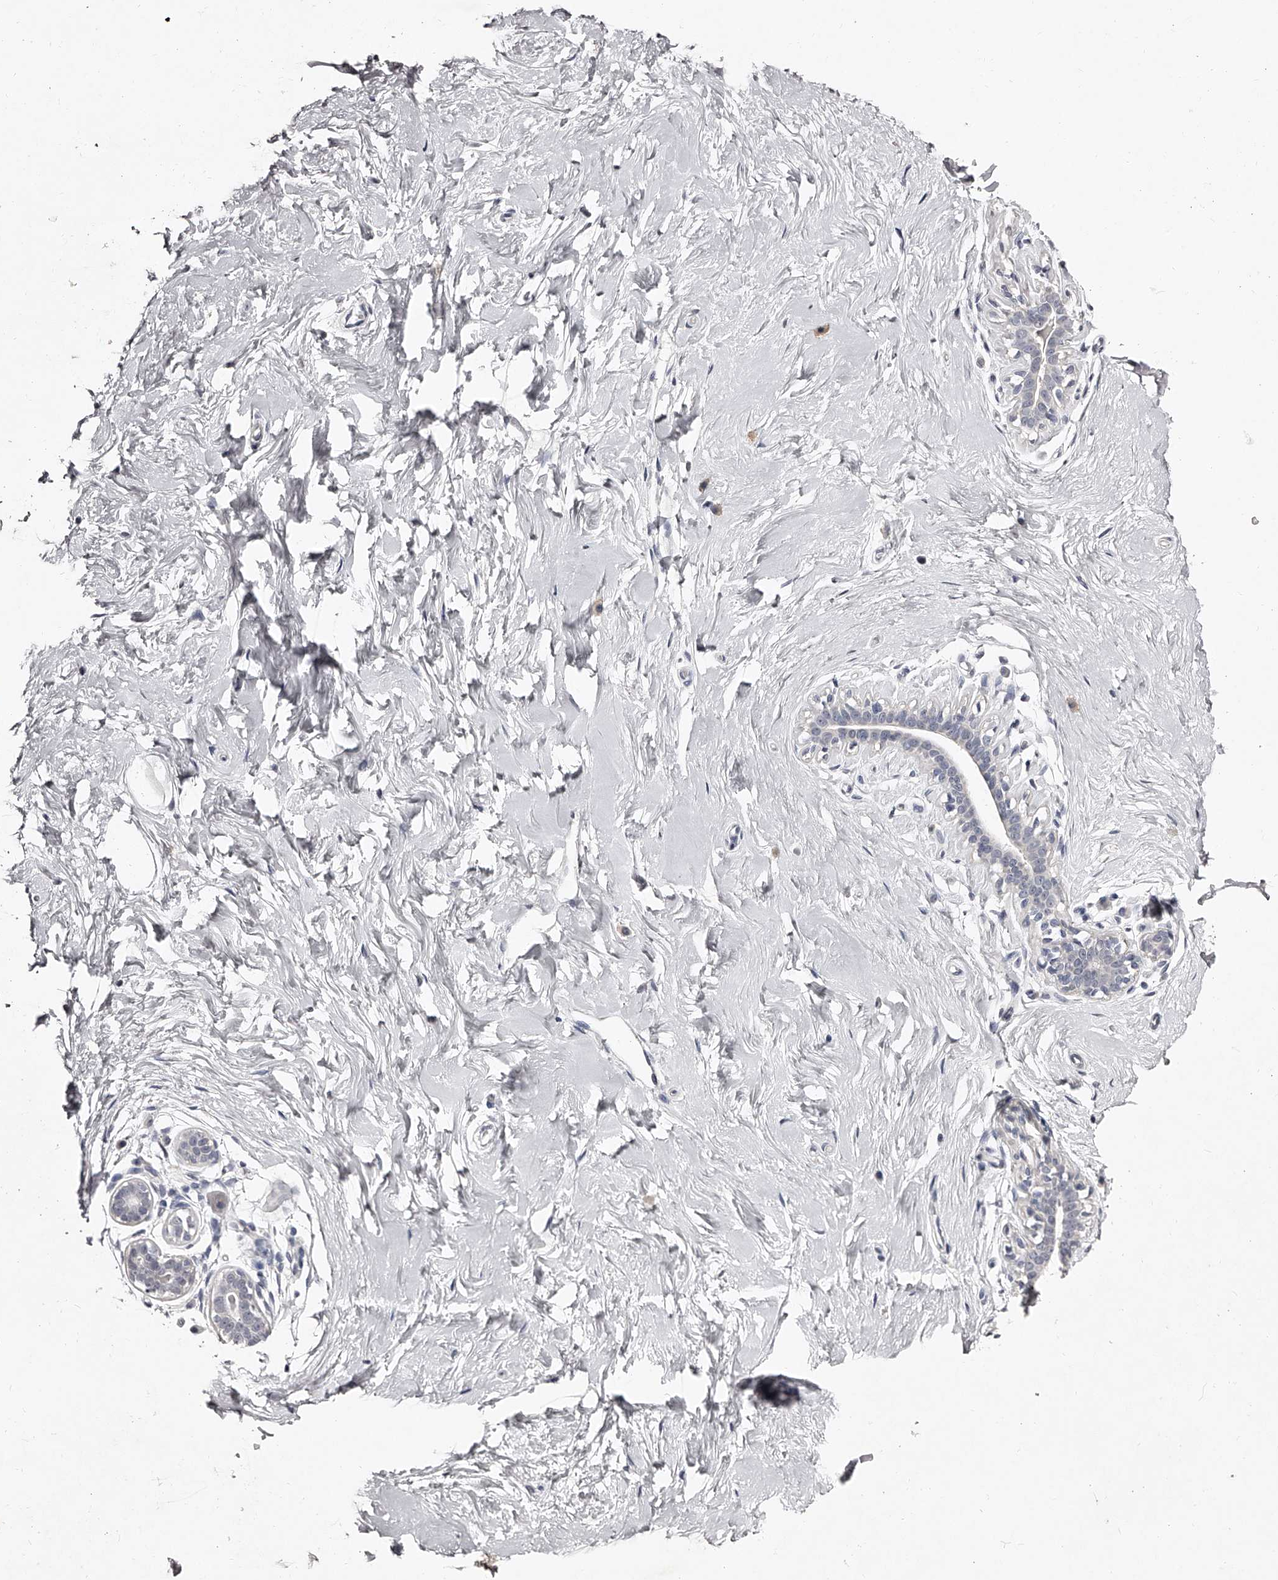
{"staining": {"intensity": "negative", "quantity": "none", "location": "none"}, "tissue": "breast", "cell_type": "Adipocytes", "image_type": "normal", "snomed": [{"axis": "morphology", "description": "Normal tissue, NOS"}, {"axis": "morphology", "description": "Adenoma, NOS"}, {"axis": "topography", "description": "Breast"}], "caption": "Histopathology image shows no protein positivity in adipocytes of normal breast.", "gene": "NT5DC1", "patient": {"sex": "female", "age": 23}}